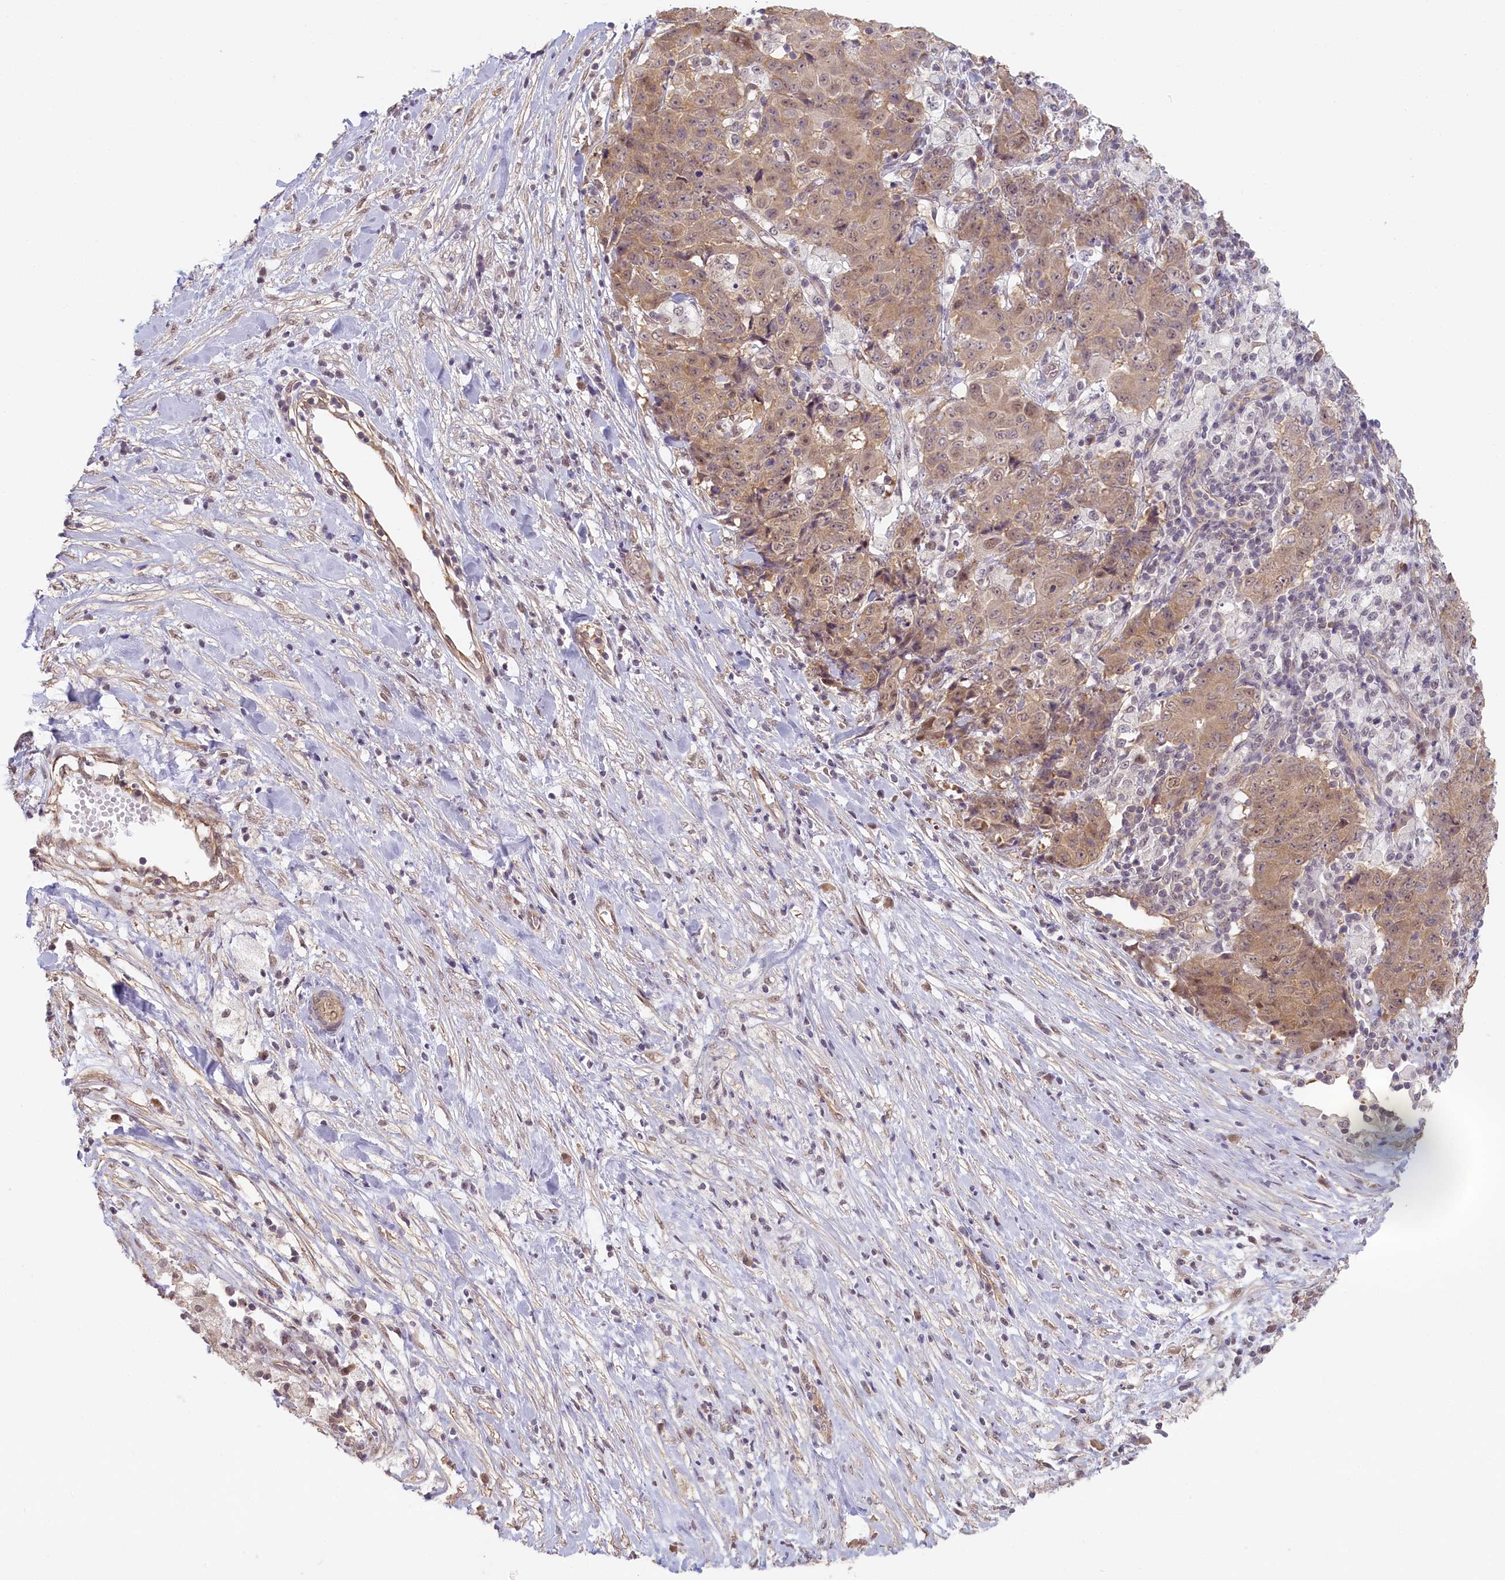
{"staining": {"intensity": "weak", "quantity": ">75%", "location": "cytoplasmic/membranous,nuclear"}, "tissue": "ovarian cancer", "cell_type": "Tumor cells", "image_type": "cancer", "snomed": [{"axis": "morphology", "description": "Carcinoma, endometroid"}, {"axis": "topography", "description": "Ovary"}], "caption": "About >75% of tumor cells in ovarian cancer (endometroid carcinoma) exhibit weak cytoplasmic/membranous and nuclear protein positivity as visualized by brown immunohistochemical staining.", "gene": "C19orf44", "patient": {"sex": "female", "age": 42}}